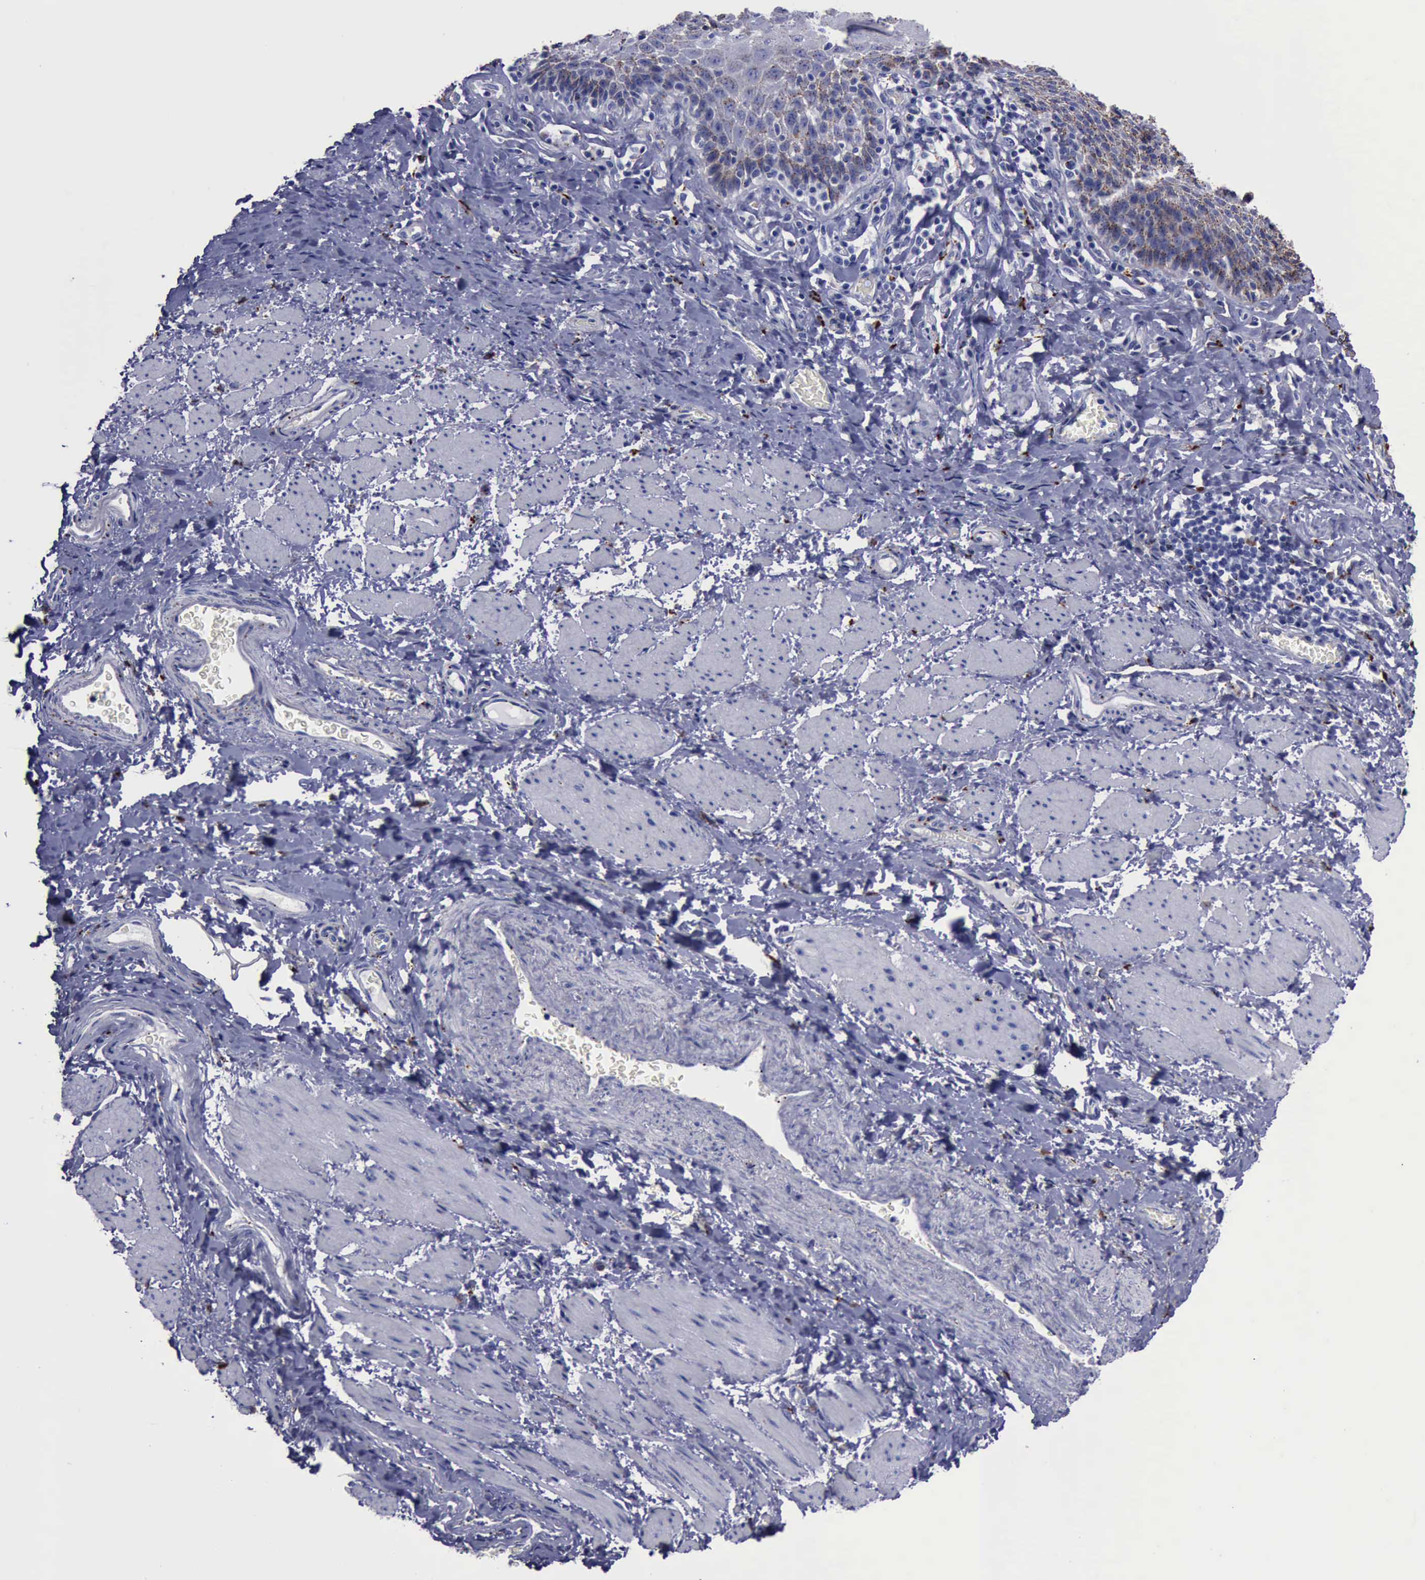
{"staining": {"intensity": "weak", "quantity": "<25%", "location": "cytoplasmic/membranous"}, "tissue": "esophagus", "cell_type": "Squamous epithelial cells", "image_type": "normal", "snomed": [{"axis": "morphology", "description": "Normal tissue, NOS"}, {"axis": "topography", "description": "Esophagus"}], "caption": "This is an immunohistochemistry (IHC) image of unremarkable esophagus. There is no staining in squamous epithelial cells.", "gene": "CTSD", "patient": {"sex": "female", "age": 61}}